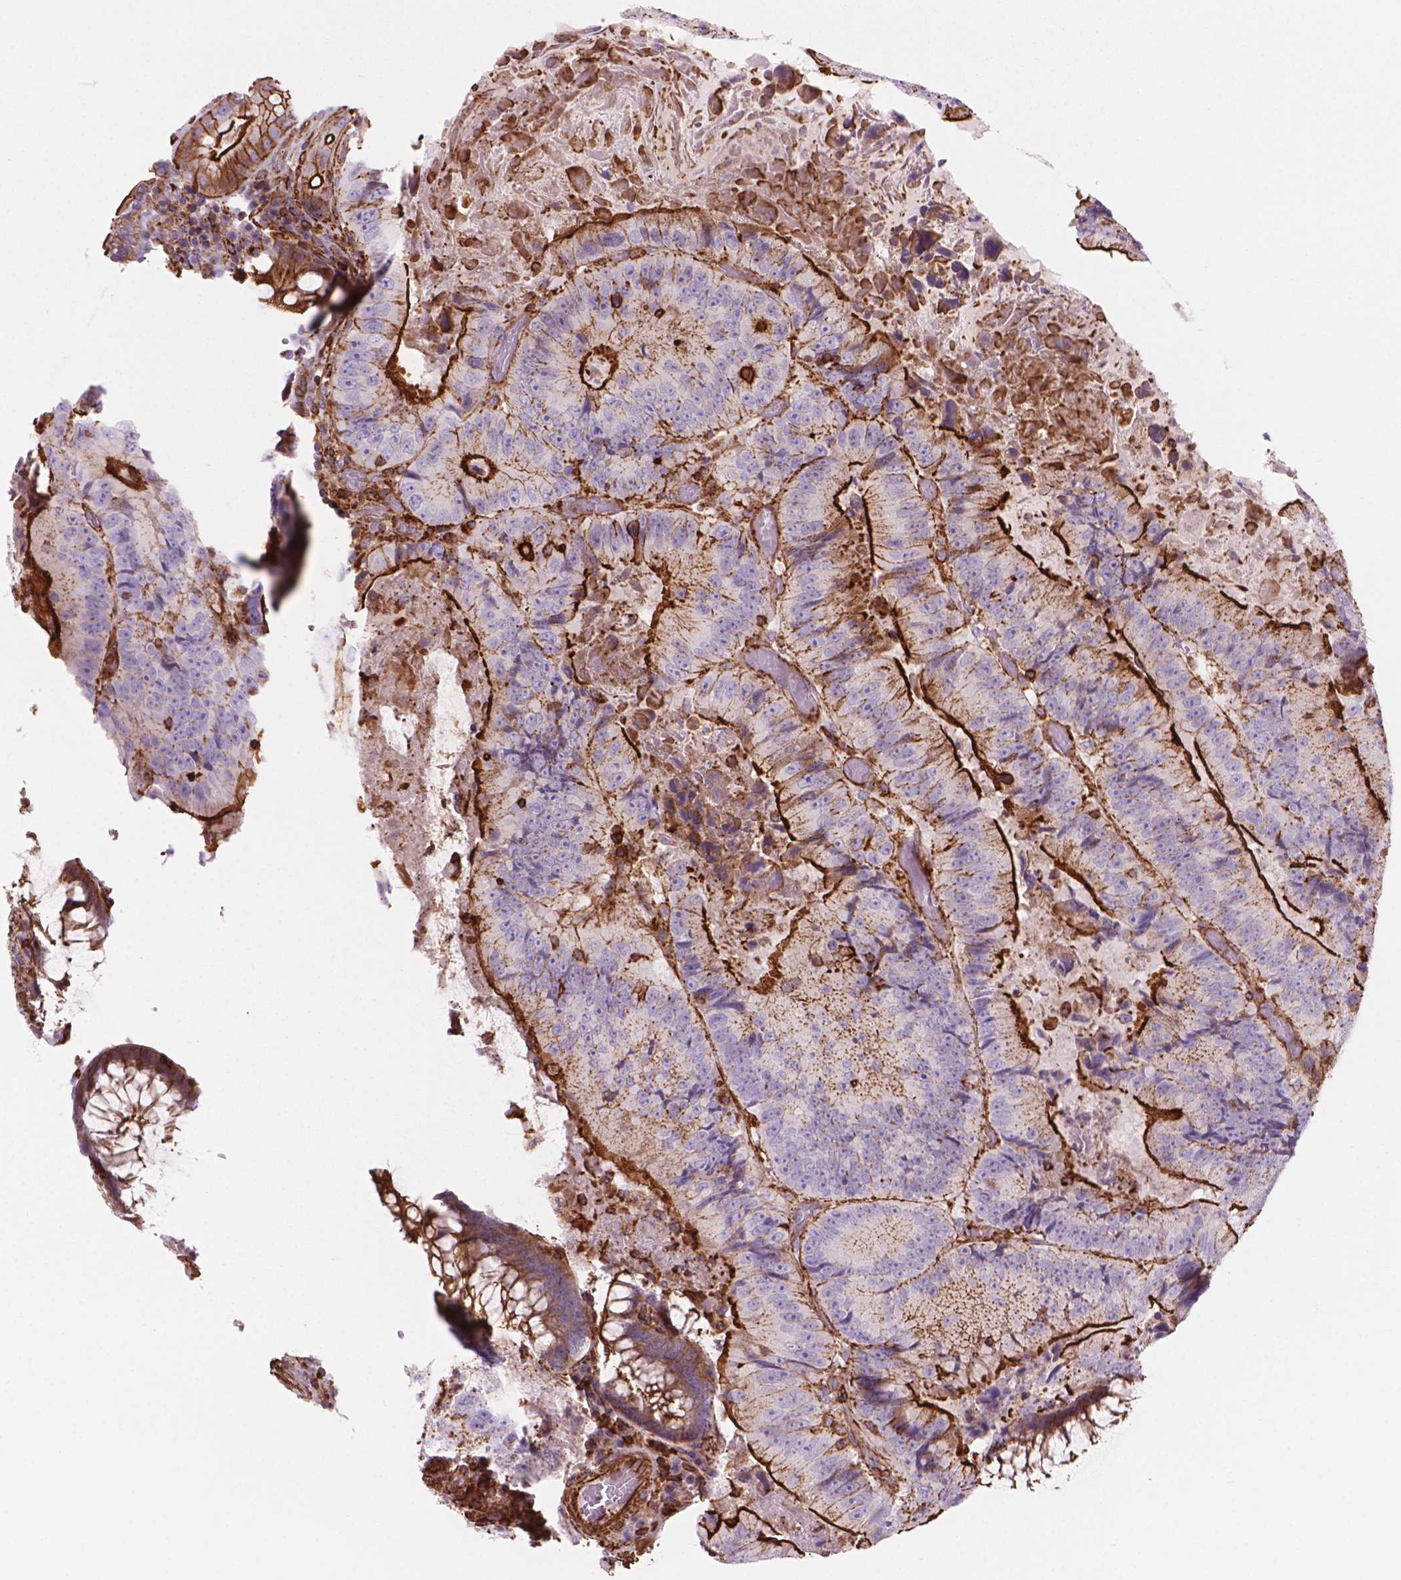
{"staining": {"intensity": "strong", "quantity": "25%-75%", "location": "cytoplasmic/membranous"}, "tissue": "colorectal cancer", "cell_type": "Tumor cells", "image_type": "cancer", "snomed": [{"axis": "morphology", "description": "Adenocarcinoma, NOS"}, {"axis": "topography", "description": "Colon"}], "caption": "This micrograph shows colorectal cancer stained with IHC to label a protein in brown. The cytoplasmic/membranous of tumor cells show strong positivity for the protein. Nuclei are counter-stained blue.", "gene": "PATJ", "patient": {"sex": "female", "age": 86}}